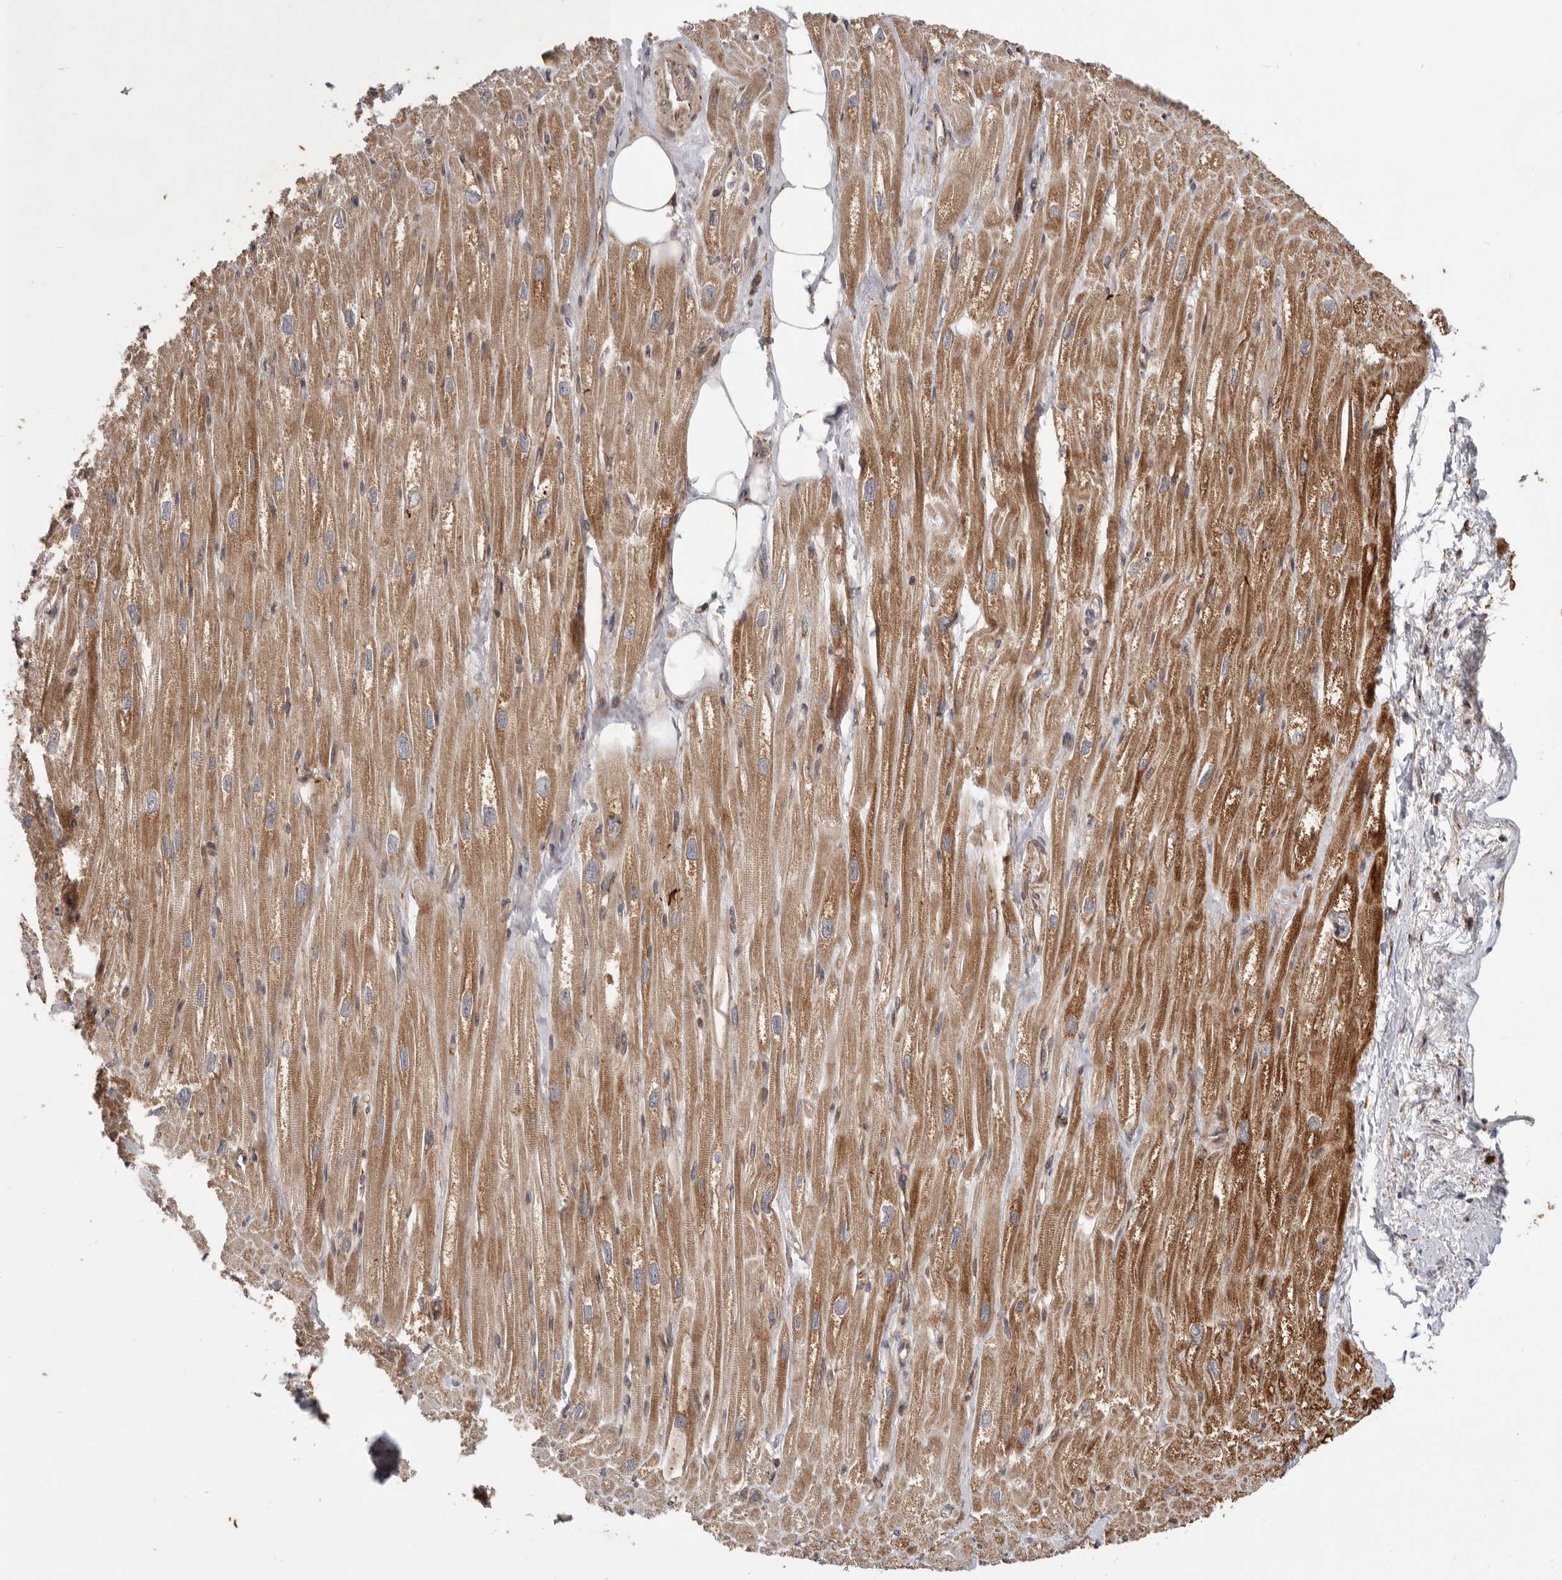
{"staining": {"intensity": "moderate", "quantity": ">75%", "location": "cytoplasmic/membranous"}, "tissue": "heart muscle", "cell_type": "Cardiomyocytes", "image_type": "normal", "snomed": [{"axis": "morphology", "description": "Normal tissue, NOS"}, {"axis": "topography", "description": "Heart"}], "caption": "An immunohistochemistry (IHC) image of normal tissue is shown. Protein staining in brown shows moderate cytoplasmic/membranous positivity in heart muscle within cardiomyocytes. The staining is performed using DAB brown chromogen to label protein expression. The nuclei are counter-stained blue using hematoxylin.", "gene": "MRPS10", "patient": {"sex": "male", "age": 50}}